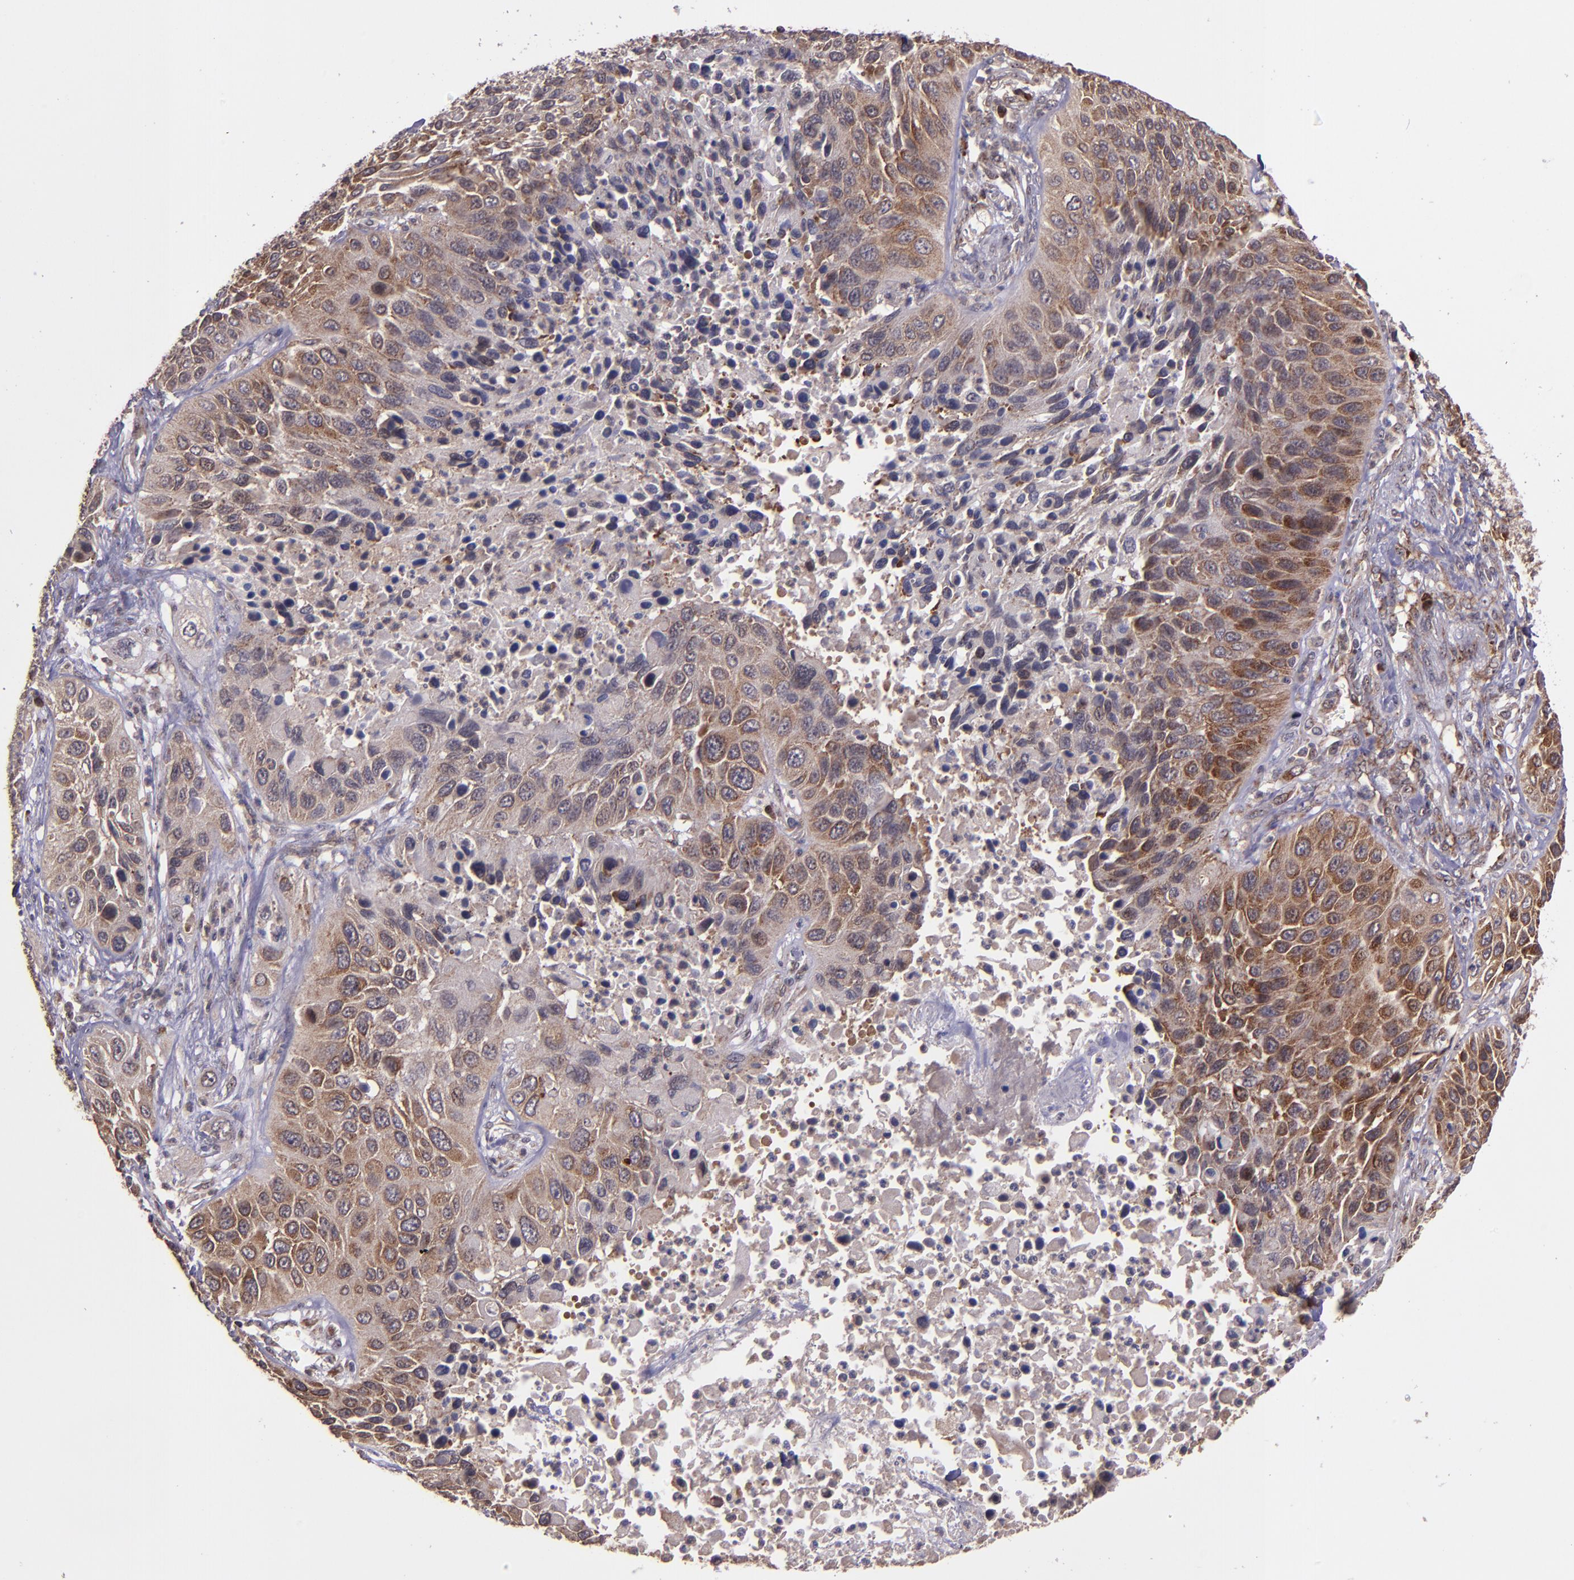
{"staining": {"intensity": "moderate", "quantity": "25%-75%", "location": "cytoplasmic/membranous"}, "tissue": "lung cancer", "cell_type": "Tumor cells", "image_type": "cancer", "snomed": [{"axis": "morphology", "description": "Squamous cell carcinoma, NOS"}, {"axis": "topography", "description": "Lung"}], "caption": "A high-resolution photomicrograph shows immunohistochemistry staining of squamous cell carcinoma (lung), which shows moderate cytoplasmic/membranous staining in about 25%-75% of tumor cells.", "gene": "USP51", "patient": {"sex": "female", "age": 76}}